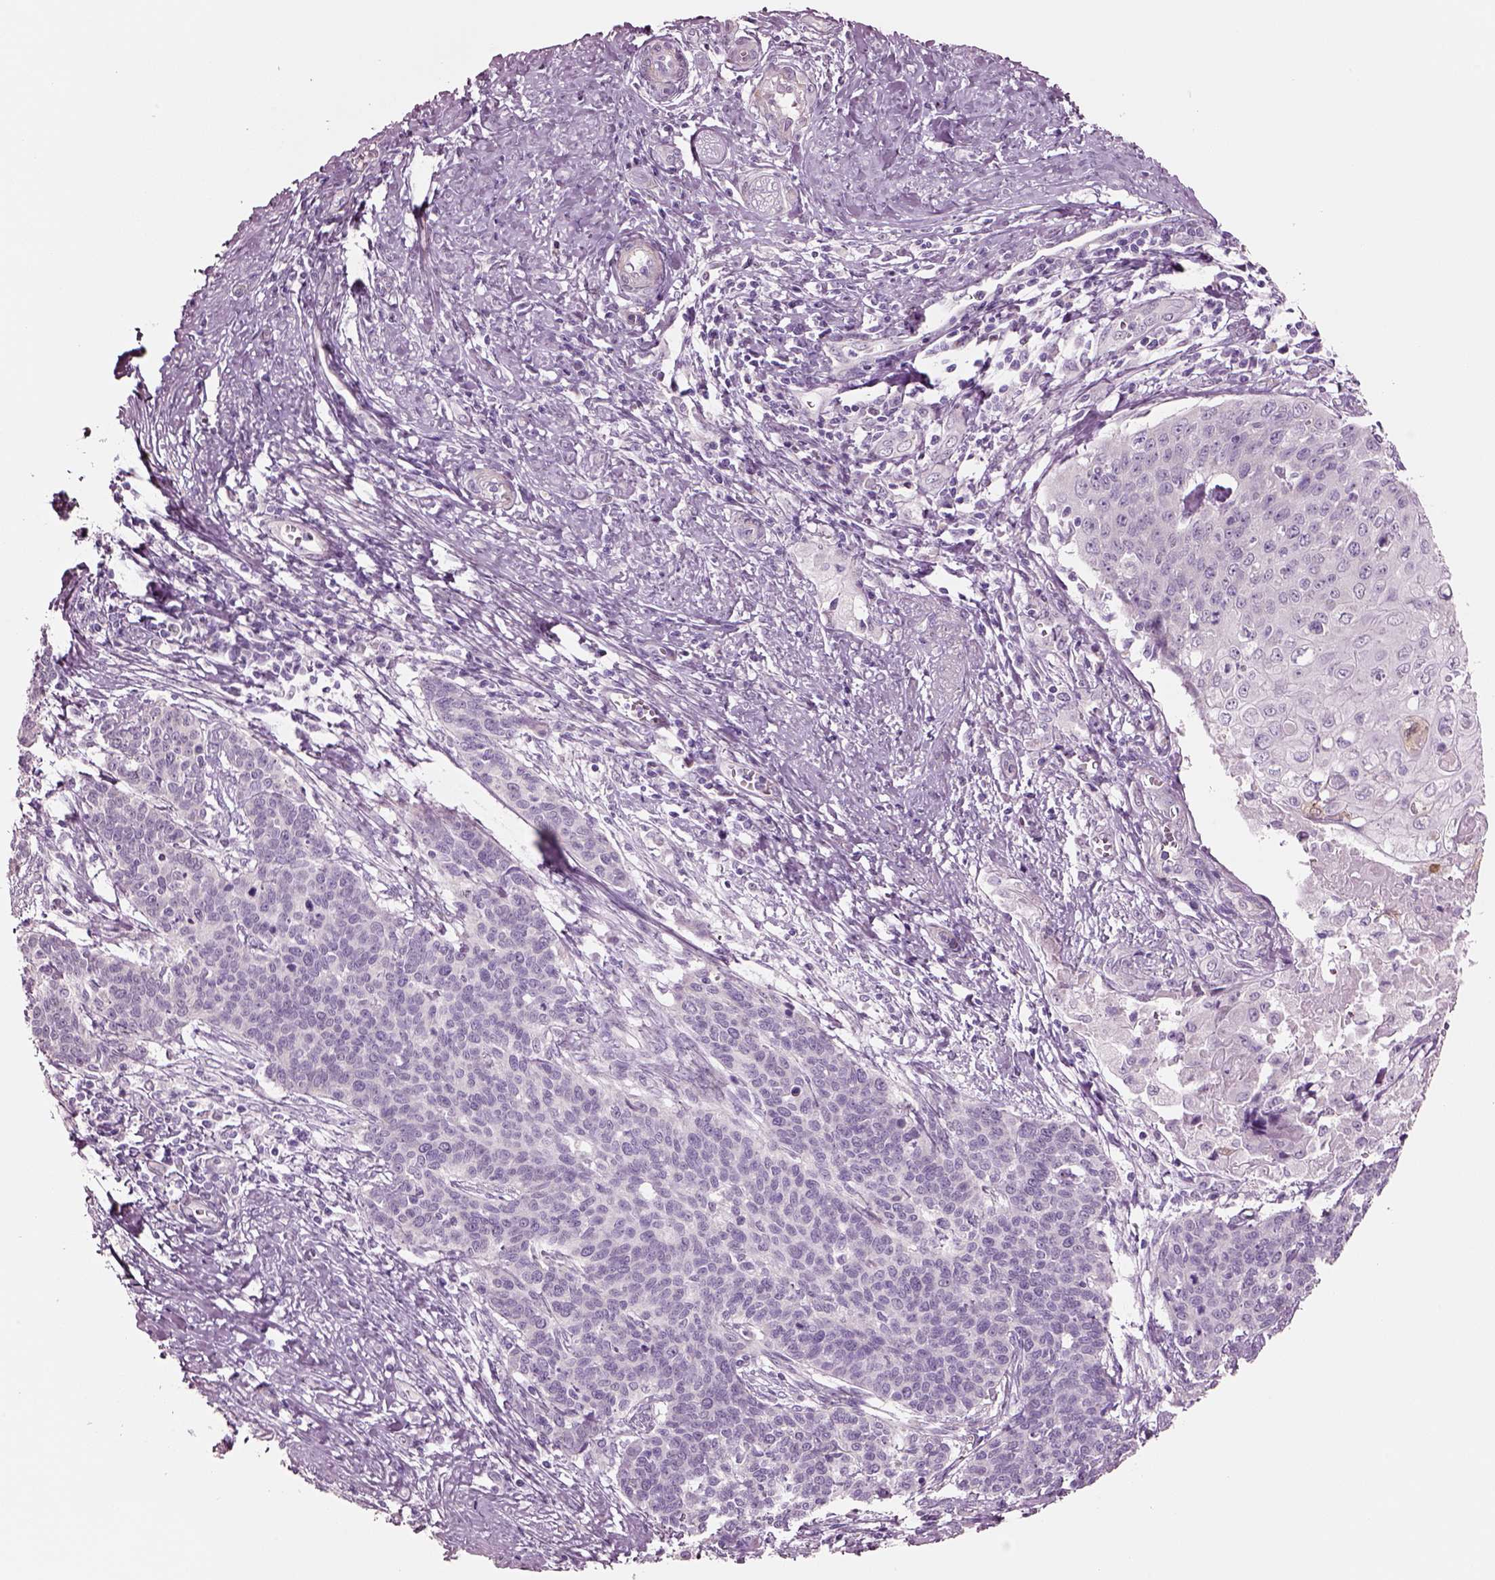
{"staining": {"intensity": "negative", "quantity": "none", "location": "none"}, "tissue": "cervical cancer", "cell_type": "Tumor cells", "image_type": "cancer", "snomed": [{"axis": "morphology", "description": "Squamous cell carcinoma, NOS"}, {"axis": "topography", "description": "Cervix"}], "caption": "Tumor cells show no significant staining in cervical cancer.", "gene": "SCML2", "patient": {"sex": "female", "age": 39}}